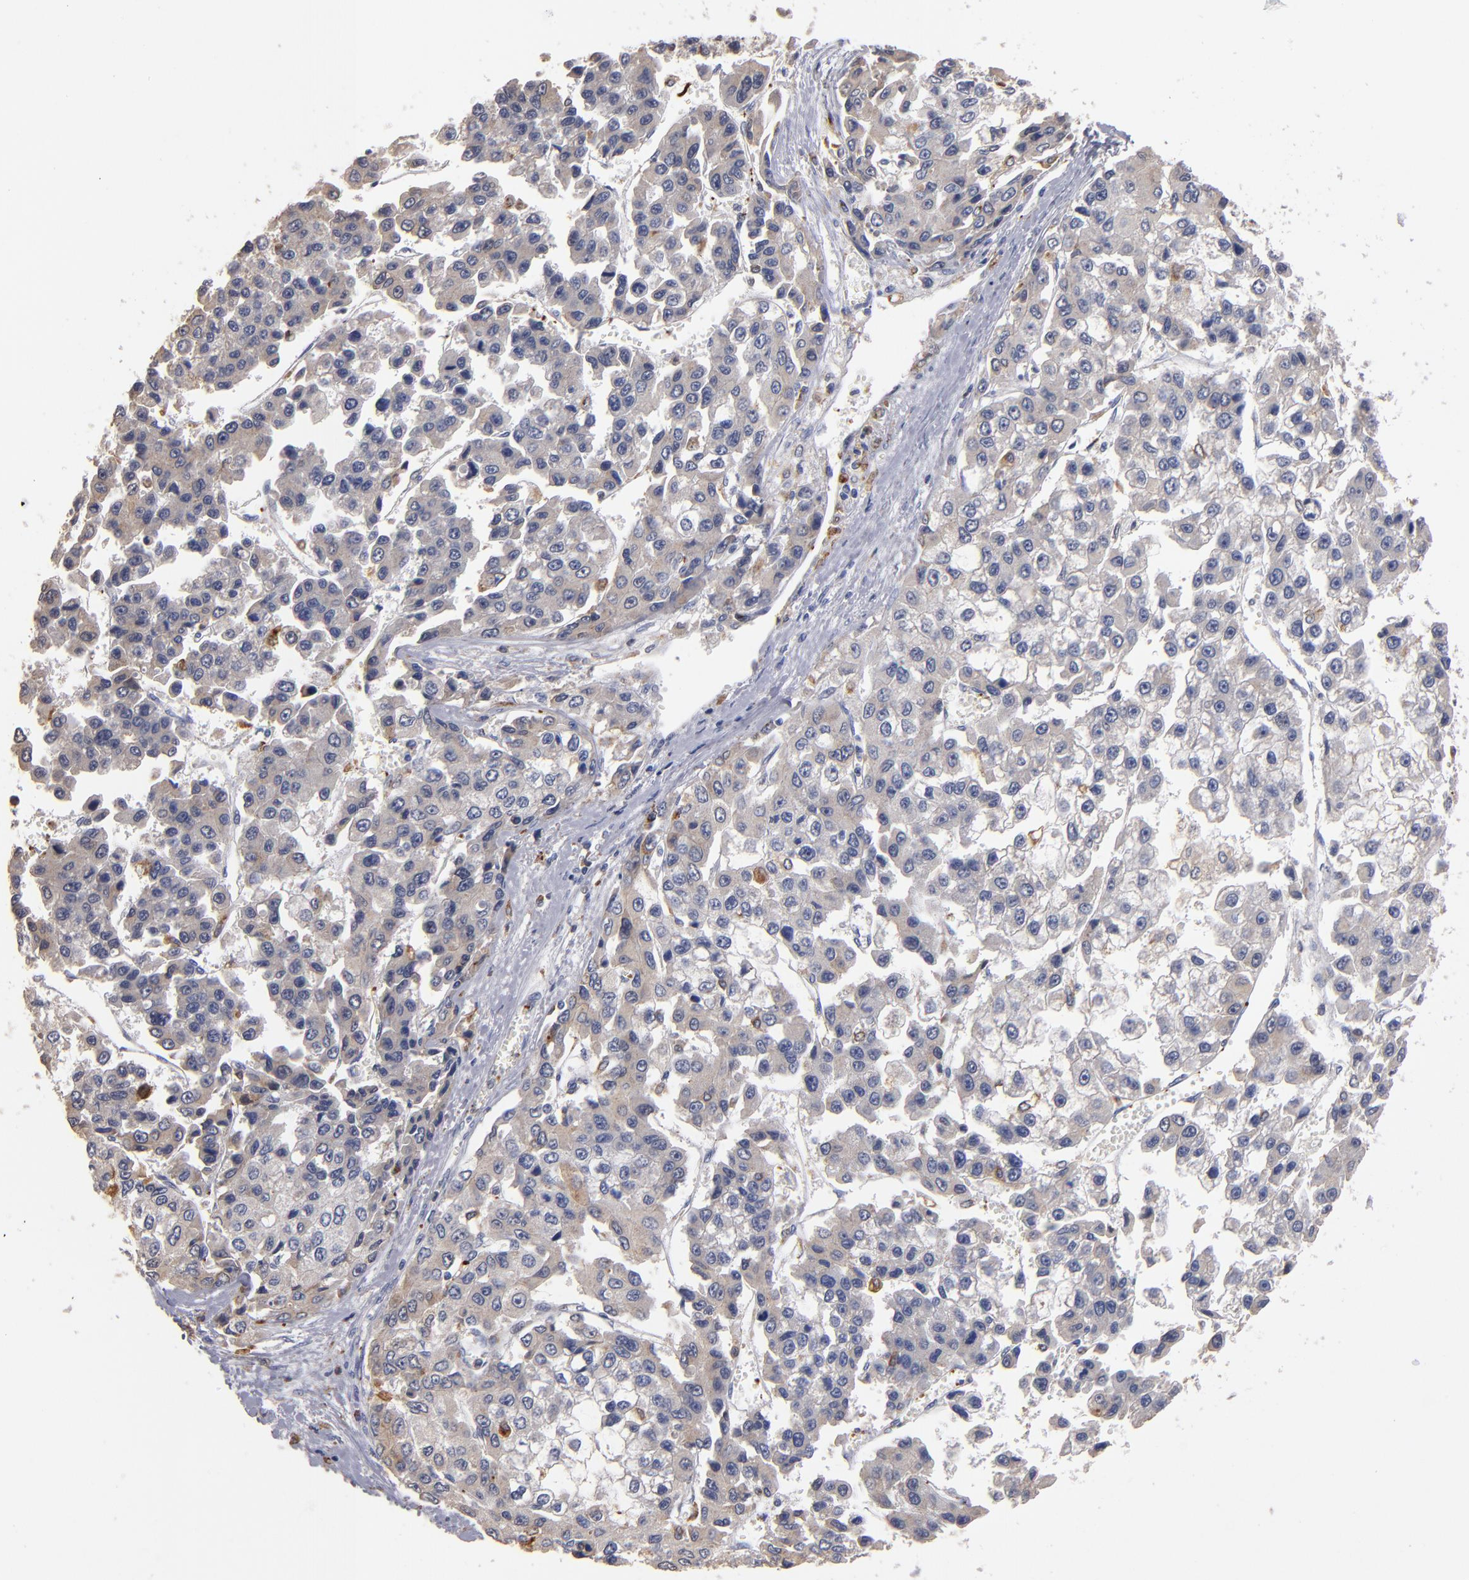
{"staining": {"intensity": "weak", "quantity": "<25%", "location": "cytoplasmic/membranous"}, "tissue": "liver cancer", "cell_type": "Tumor cells", "image_type": "cancer", "snomed": [{"axis": "morphology", "description": "Carcinoma, Hepatocellular, NOS"}, {"axis": "topography", "description": "Liver"}], "caption": "Immunohistochemical staining of human liver hepatocellular carcinoma reveals no significant expression in tumor cells. (DAB (3,3'-diaminobenzidine) immunohistochemistry (IHC), high magnification).", "gene": "SELP", "patient": {"sex": "female", "age": 66}}